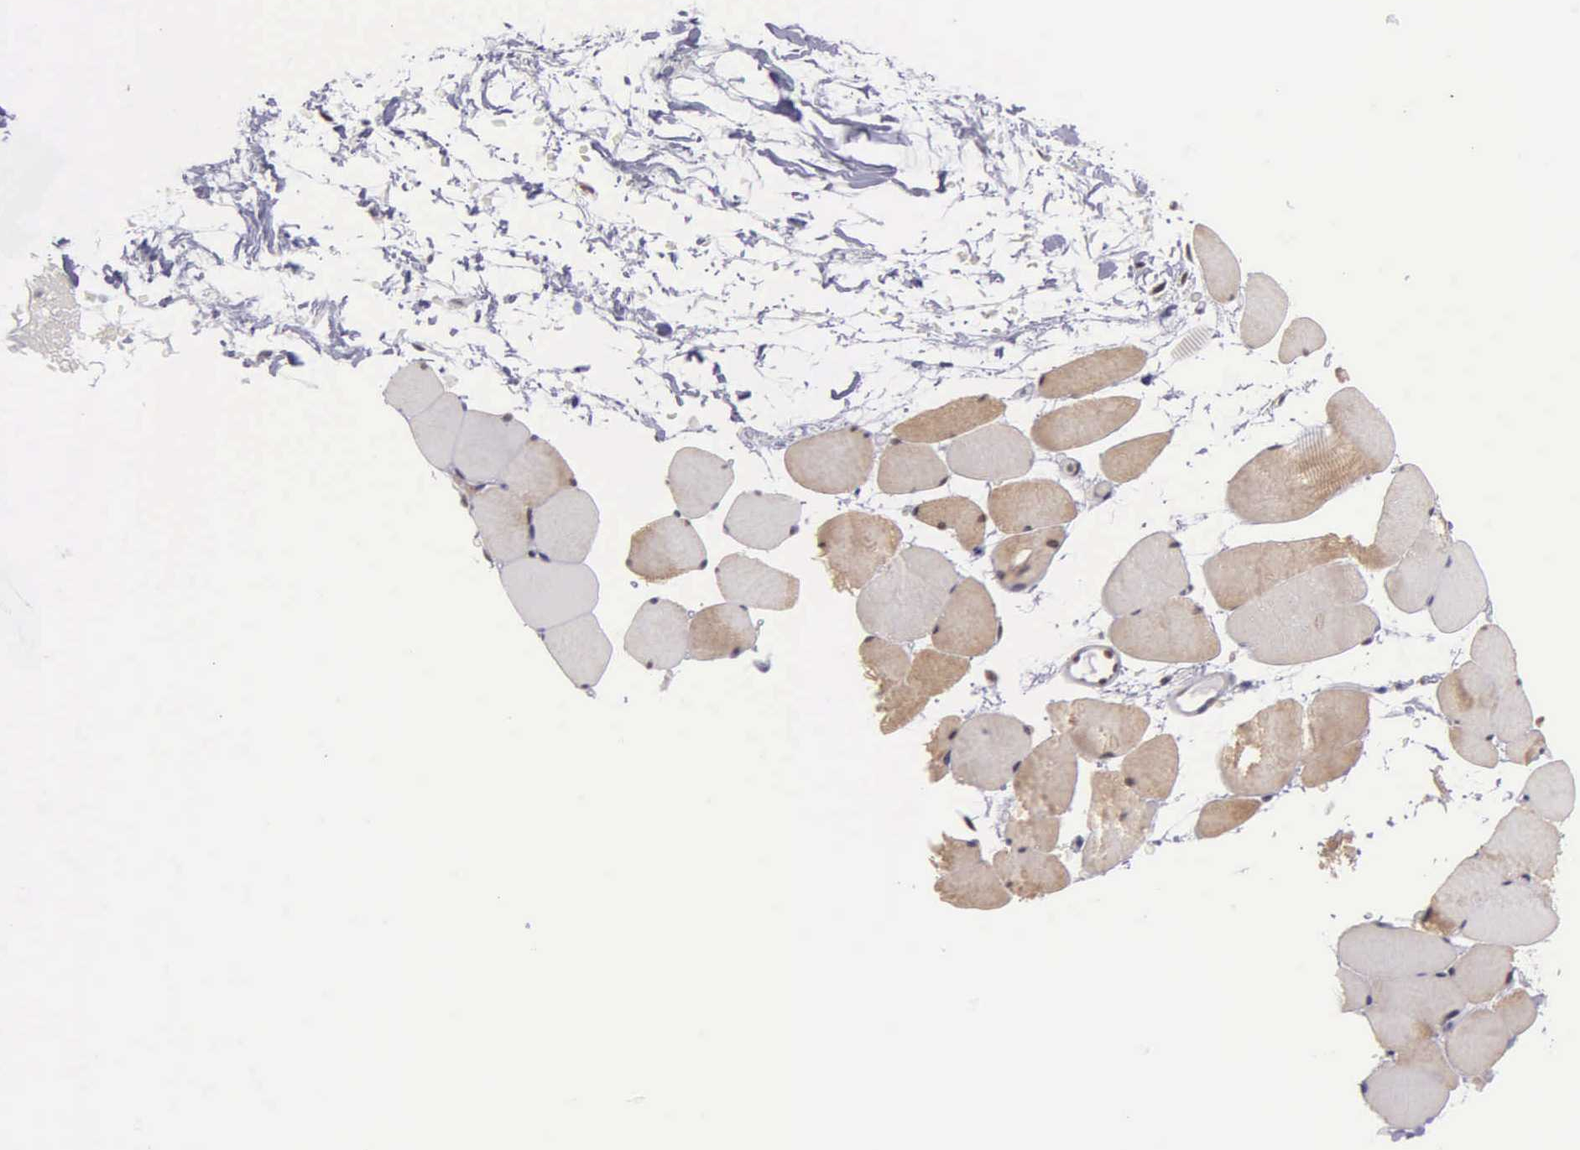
{"staining": {"intensity": "negative", "quantity": "none", "location": "none"}, "tissue": "skeletal muscle", "cell_type": "Myocytes", "image_type": "normal", "snomed": [{"axis": "morphology", "description": "Normal tissue, NOS"}, {"axis": "topography", "description": "Skeletal muscle"}, {"axis": "topography", "description": "Parathyroid gland"}], "caption": "Micrograph shows no protein expression in myocytes of normal skeletal muscle.", "gene": "UBR7", "patient": {"sex": "female", "age": 37}}